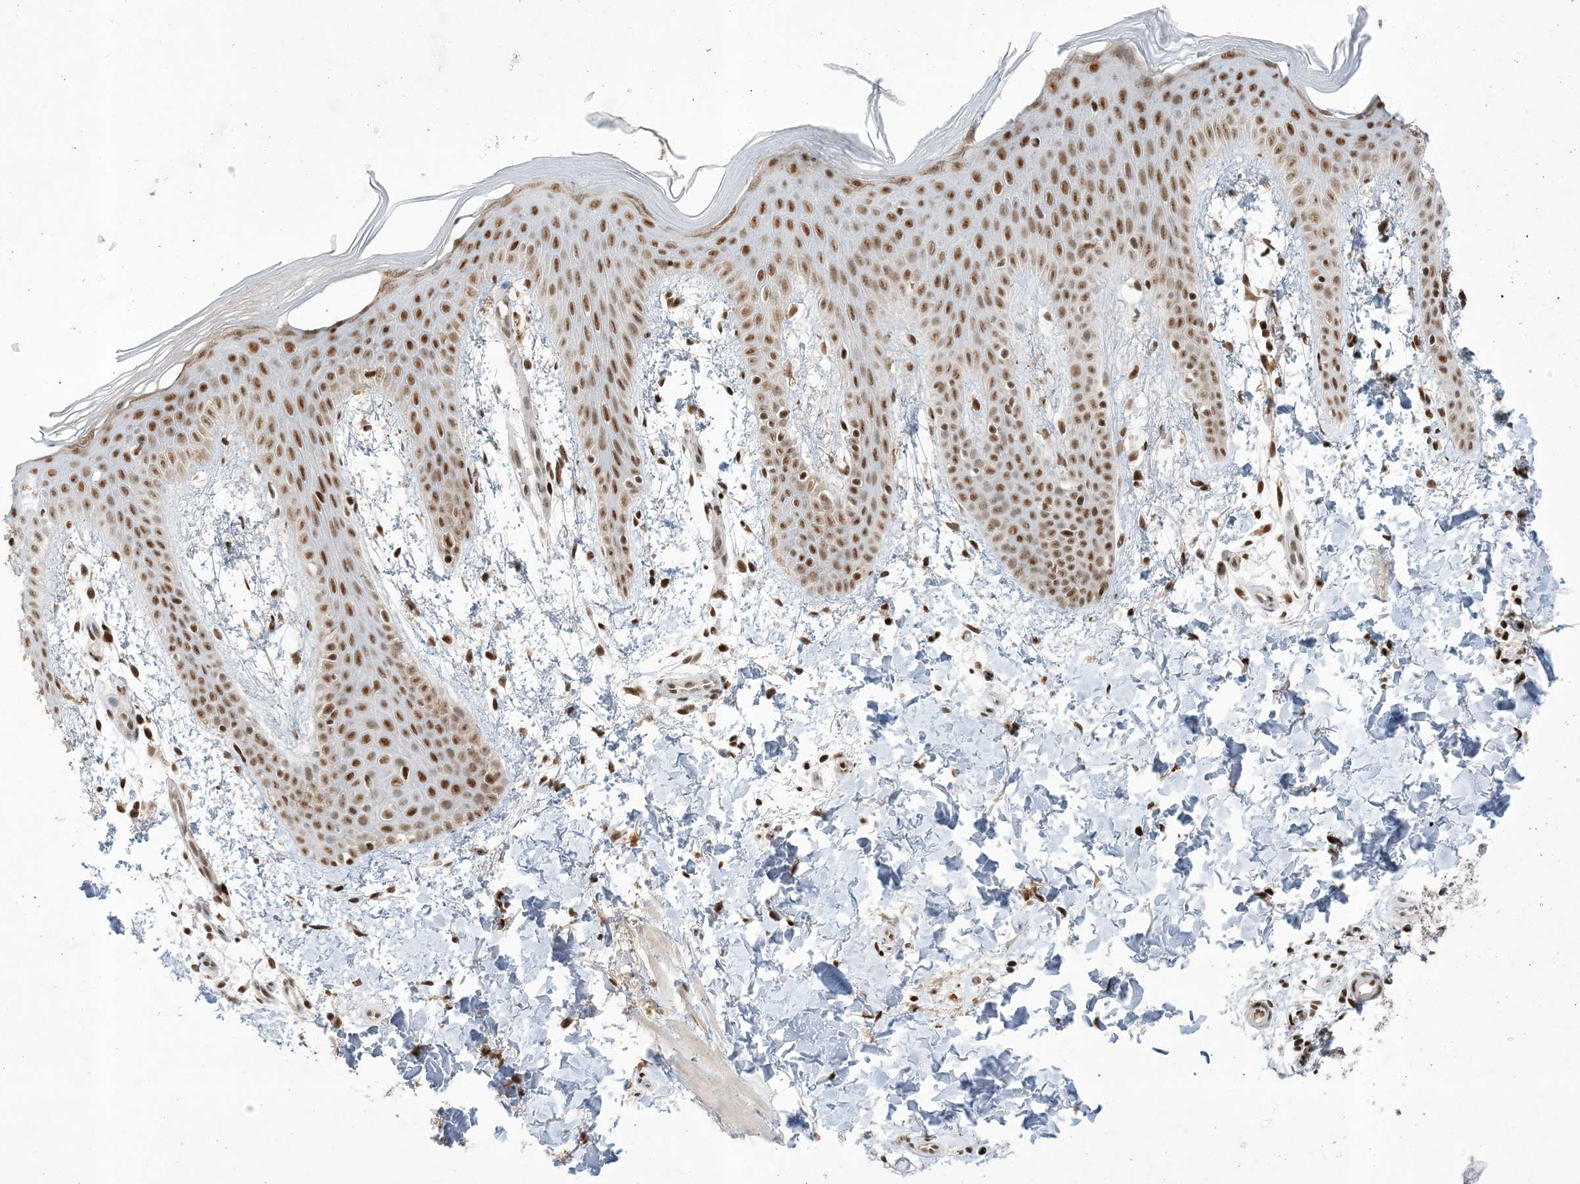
{"staining": {"intensity": "strong", "quantity": ">75%", "location": "nuclear"}, "tissue": "skin", "cell_type": "Fibroblasts", "image_type": "normal", "snomed": [{"axis": "morphology", "description": "Normal tissue, NOS"}, {"axis": "topography", "description": "Skin"}], "caption": "Skin stained with DAB (3,3'-diaminobenzidine) immunohistochemistry displays high levels of strong nuclear positivity in about >75% of fibroblasts.", "gene": "PPIL2", "patient": {"sex": "male", "age": 36}}